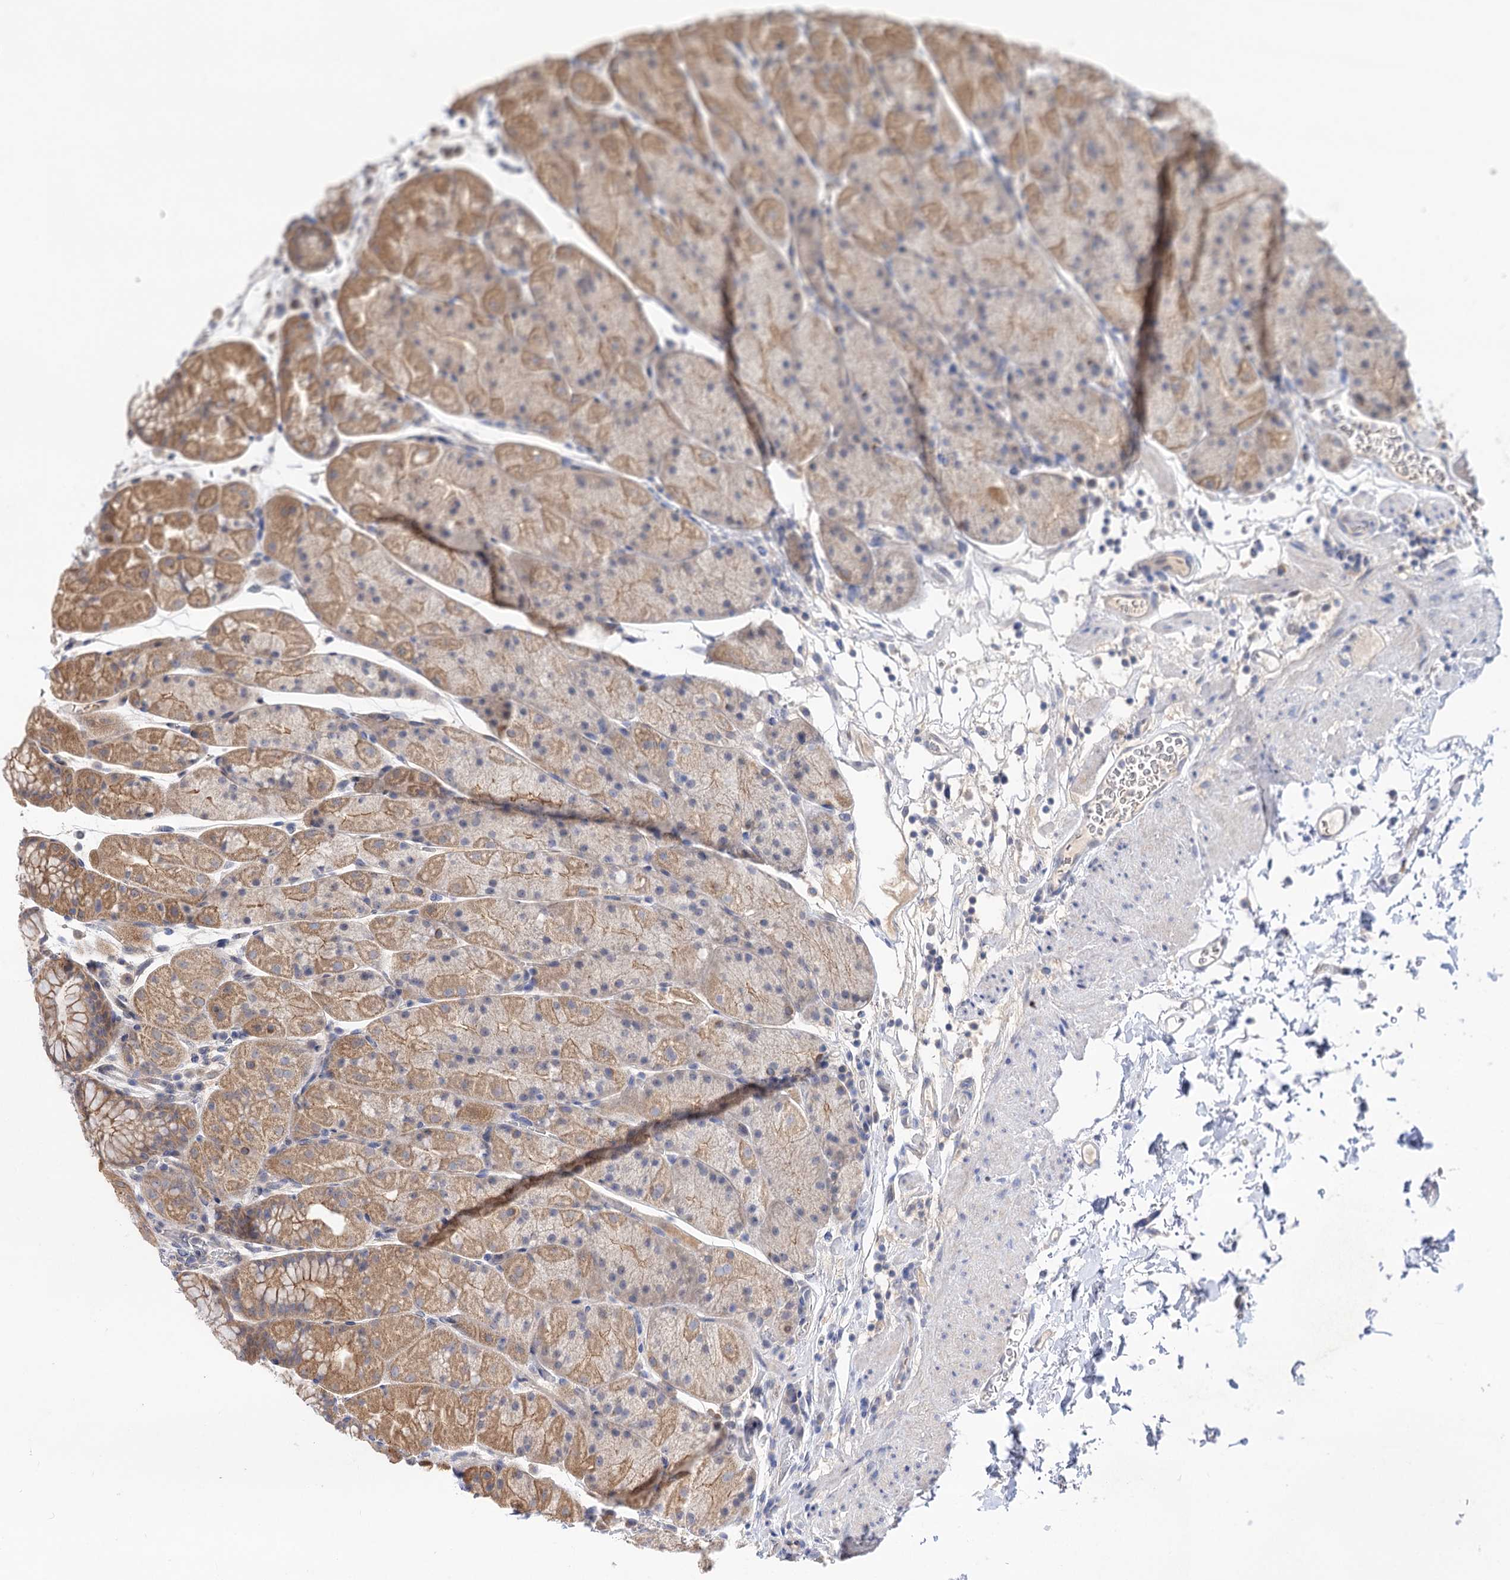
{"staining": {"intensity": "moderate", "quantity": "25%-75%", "location": "cytoplasmic/membranous"}, "tissue": "stomach", "cell_type": "Glandular cells", "image_type": "normal", "snomed": [{"axis": "morphology", "description": "Normal tissue, NOS"}, {"axis": "topography", "description": "Stomach, upper"}, {"axis": "topography", "description": "Stomach, lower"}], "caption": "Immunohistochemistry (IHC) histopathology image of benign stomach stained for a protein (brown), which reveals medium levels of moderate cytoplasmic/membranous expression in about 25%-75% of glandular cells.", "gene": "FBXW8", "patient": {"sex": "male", "age": 67}}